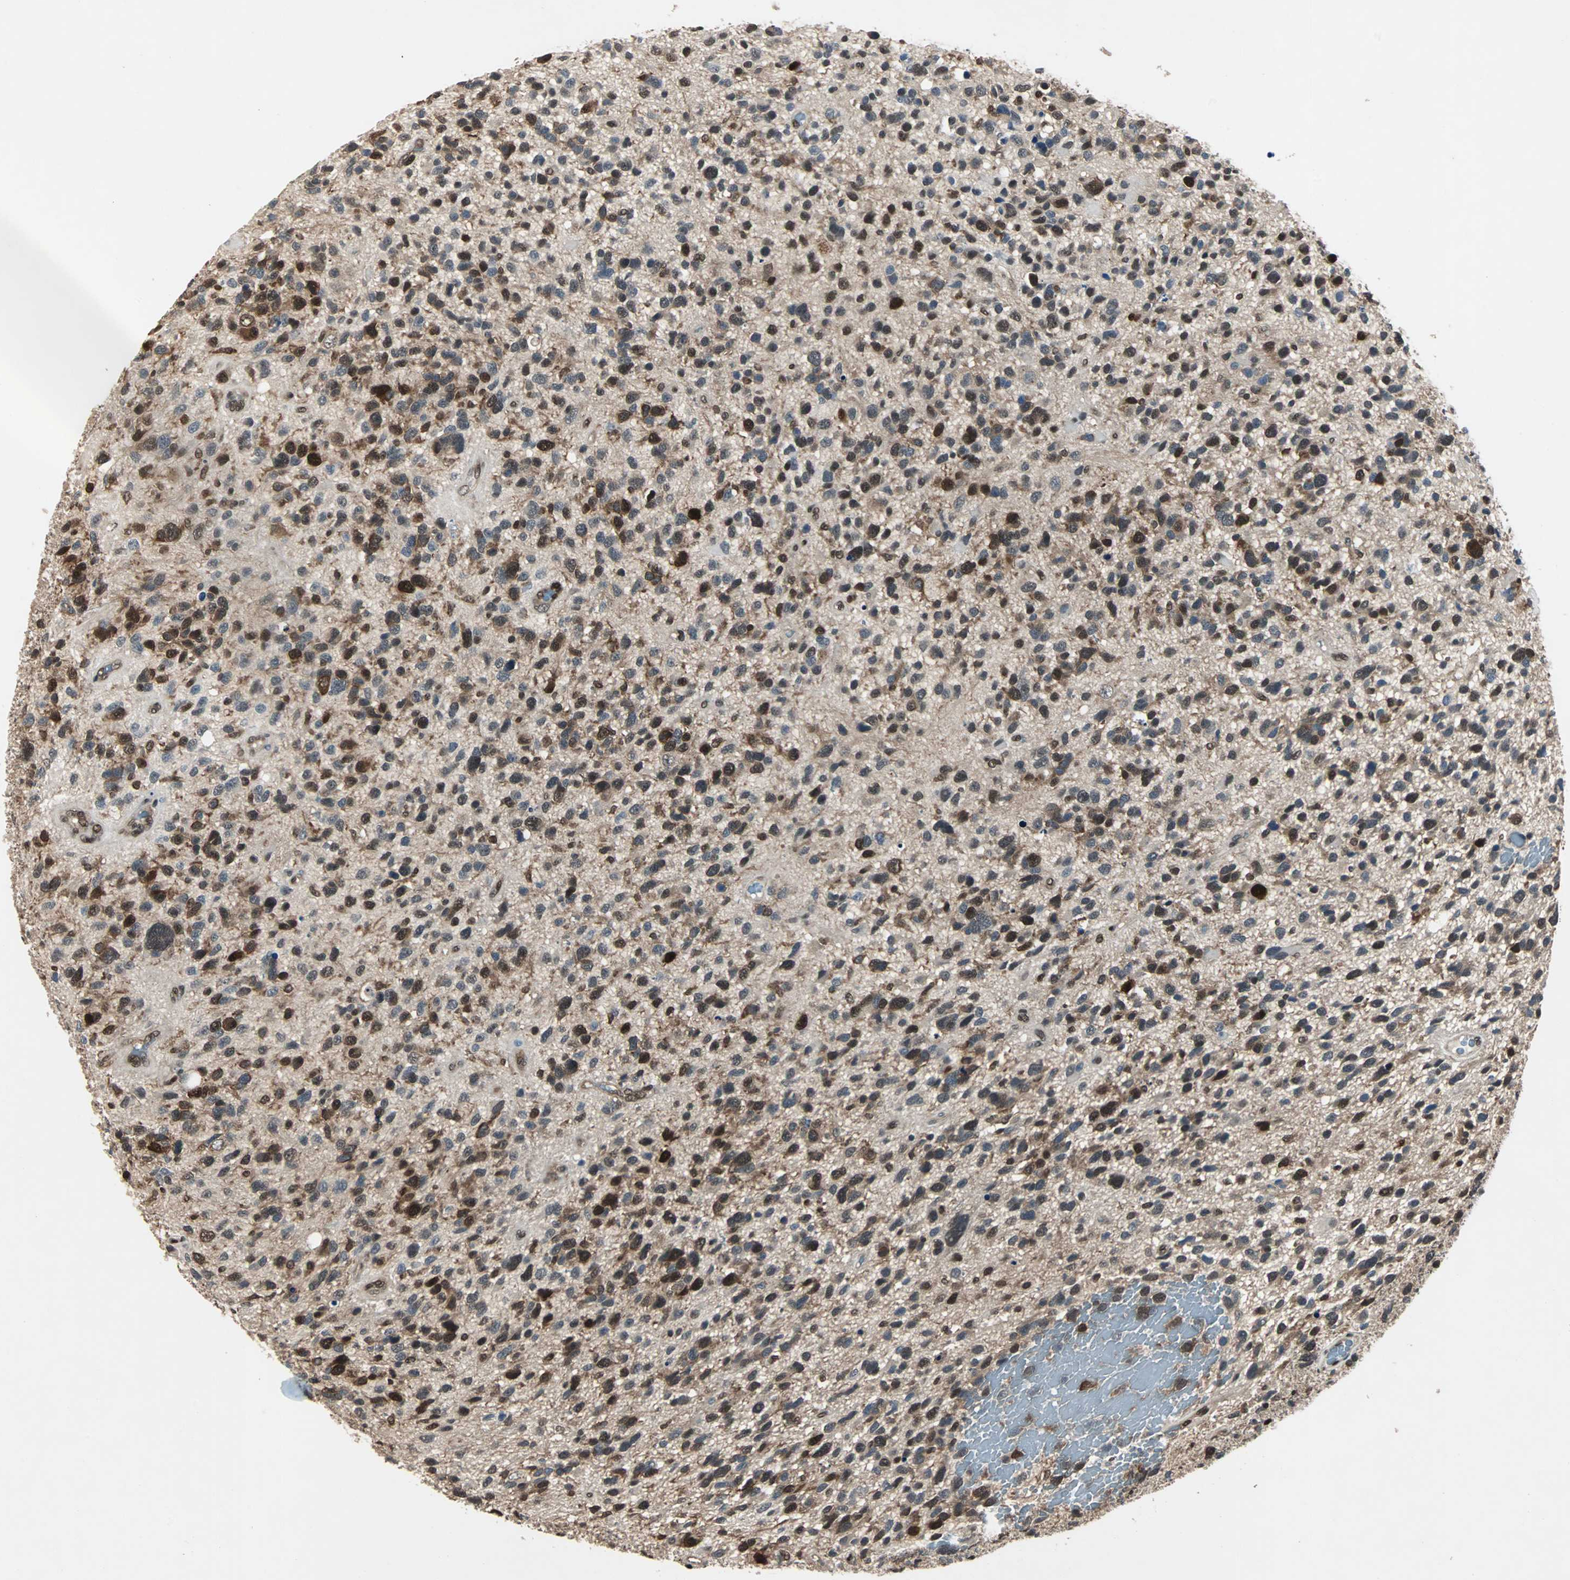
{"staining": {"intensity": "strong", "quantity": ">75%", "location": "cytoplasmic/membranous,nuclear"}, "tissue": "glioma", "cell_type": "Tumor cells", "image_type": "cancer", "snomed": [{"axis": "morphology", "description": "Glioma, malignant, High grade"}, {"axis": "topography", "description": "Brain"}], "caption": "An image showing strong cytoplasmic/membranous and nuclear positivity in approximately >75% of tumor cells in high-grade glioma (malignant), as visualized by brown immunohistochemical staining.", "gene": "ACLY", "patient": {"sex": "female", "age": 58}}